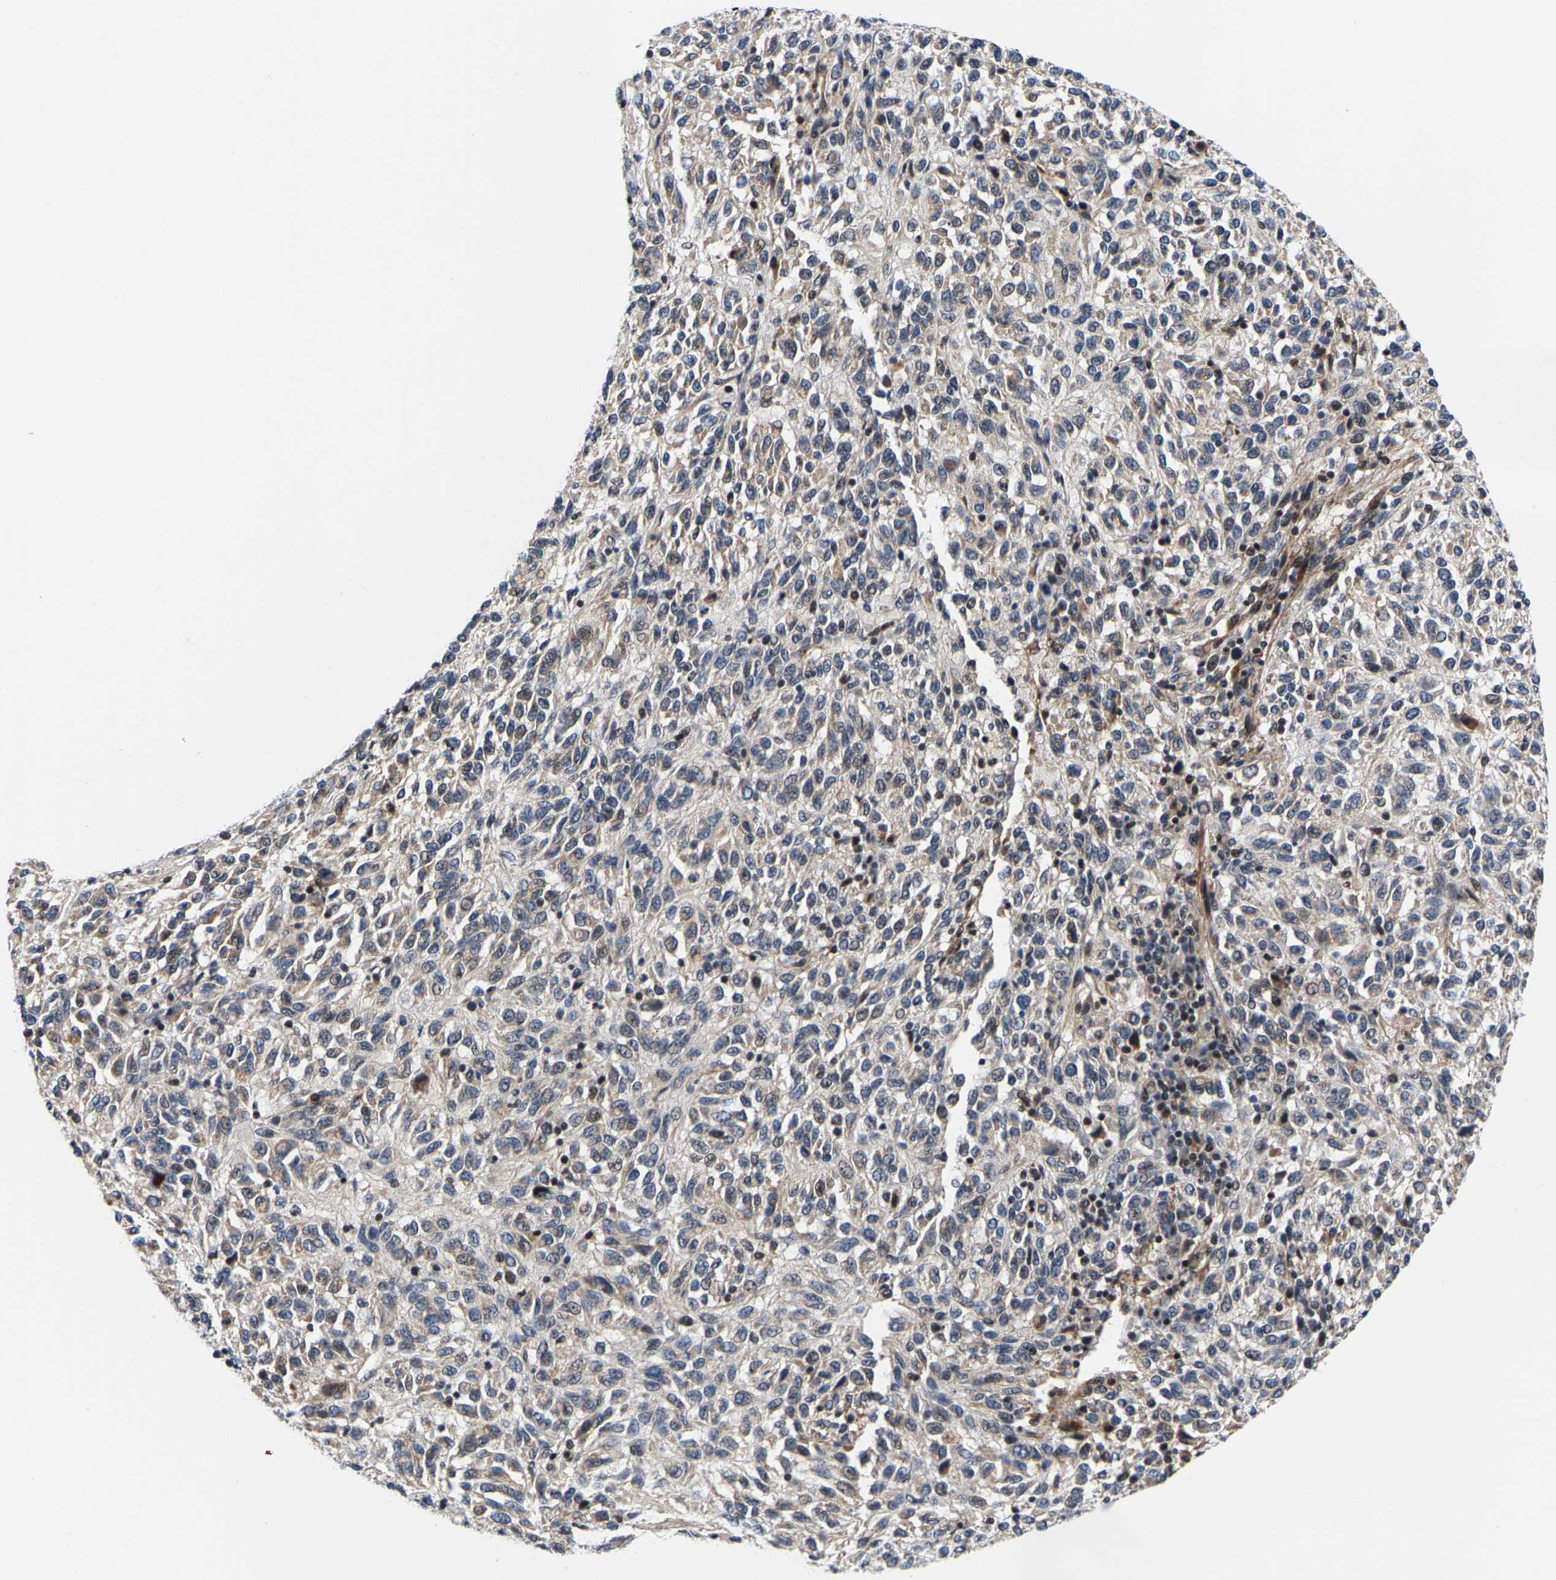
{"staining": {"intensity": "negative", "quantity": "none", "location": "none"}, "tissue": "melanoma", "cell_type": "Tumor cells", "image_type": "cancer", "snomed": [{"axis": "morphology", "description": "Malignant melanoma, Metastatic site"}, {"axis": "topography", "description": "Lung"}], "caption": "Immunohistochemistry photomicrograph of human melanoma stained for a protein (brown), which displays no staining in tumor cells.", "gene": "GTPBP10", "patient": {"sex": "male", "age": 64}}